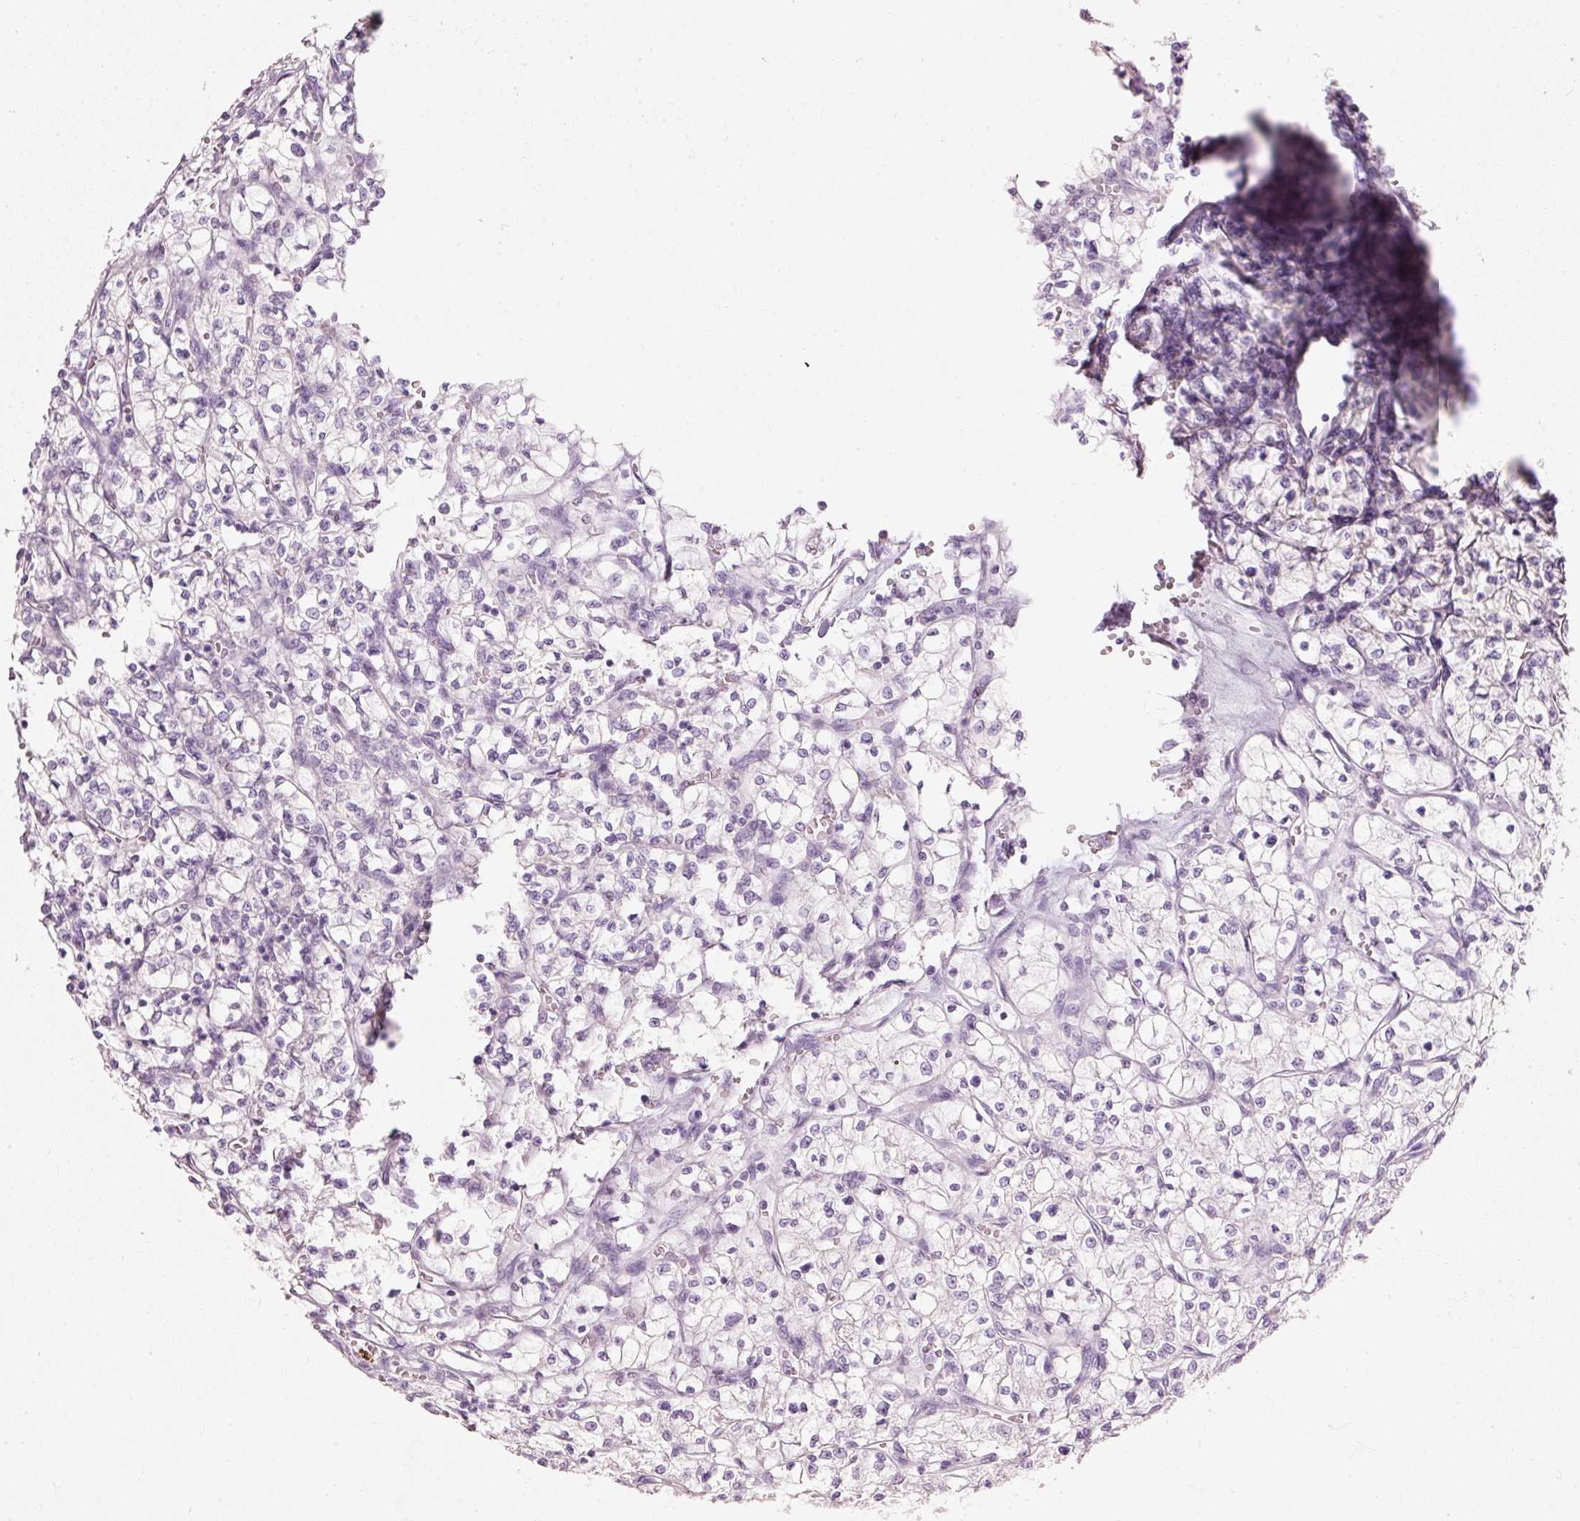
{"staining": {"intensity": "negative", "quantity": "none", "location": "none"}, "tissue": "renal cancer", "cell_type": "Tumor cells", "image_type": "cancer", "snomed": [{"axis": "morphology", "description": "Adenocarcinoma, NOS"}, {"axis": "topography", "description": "Kidney"}], "caption": "Renal adenocarcinoma was stained to show a protein in brown. There is no significant positivity in tumor cells. The staining was performed using DAB (3,3'-diaminobenzidine) to visualize the protein expression in brown, while the nuclei were stained in blue with hematoxylin (Magnification: 20x).", "gene": "PDXDC1", "patient": {"sex": "female", "age": 64}}